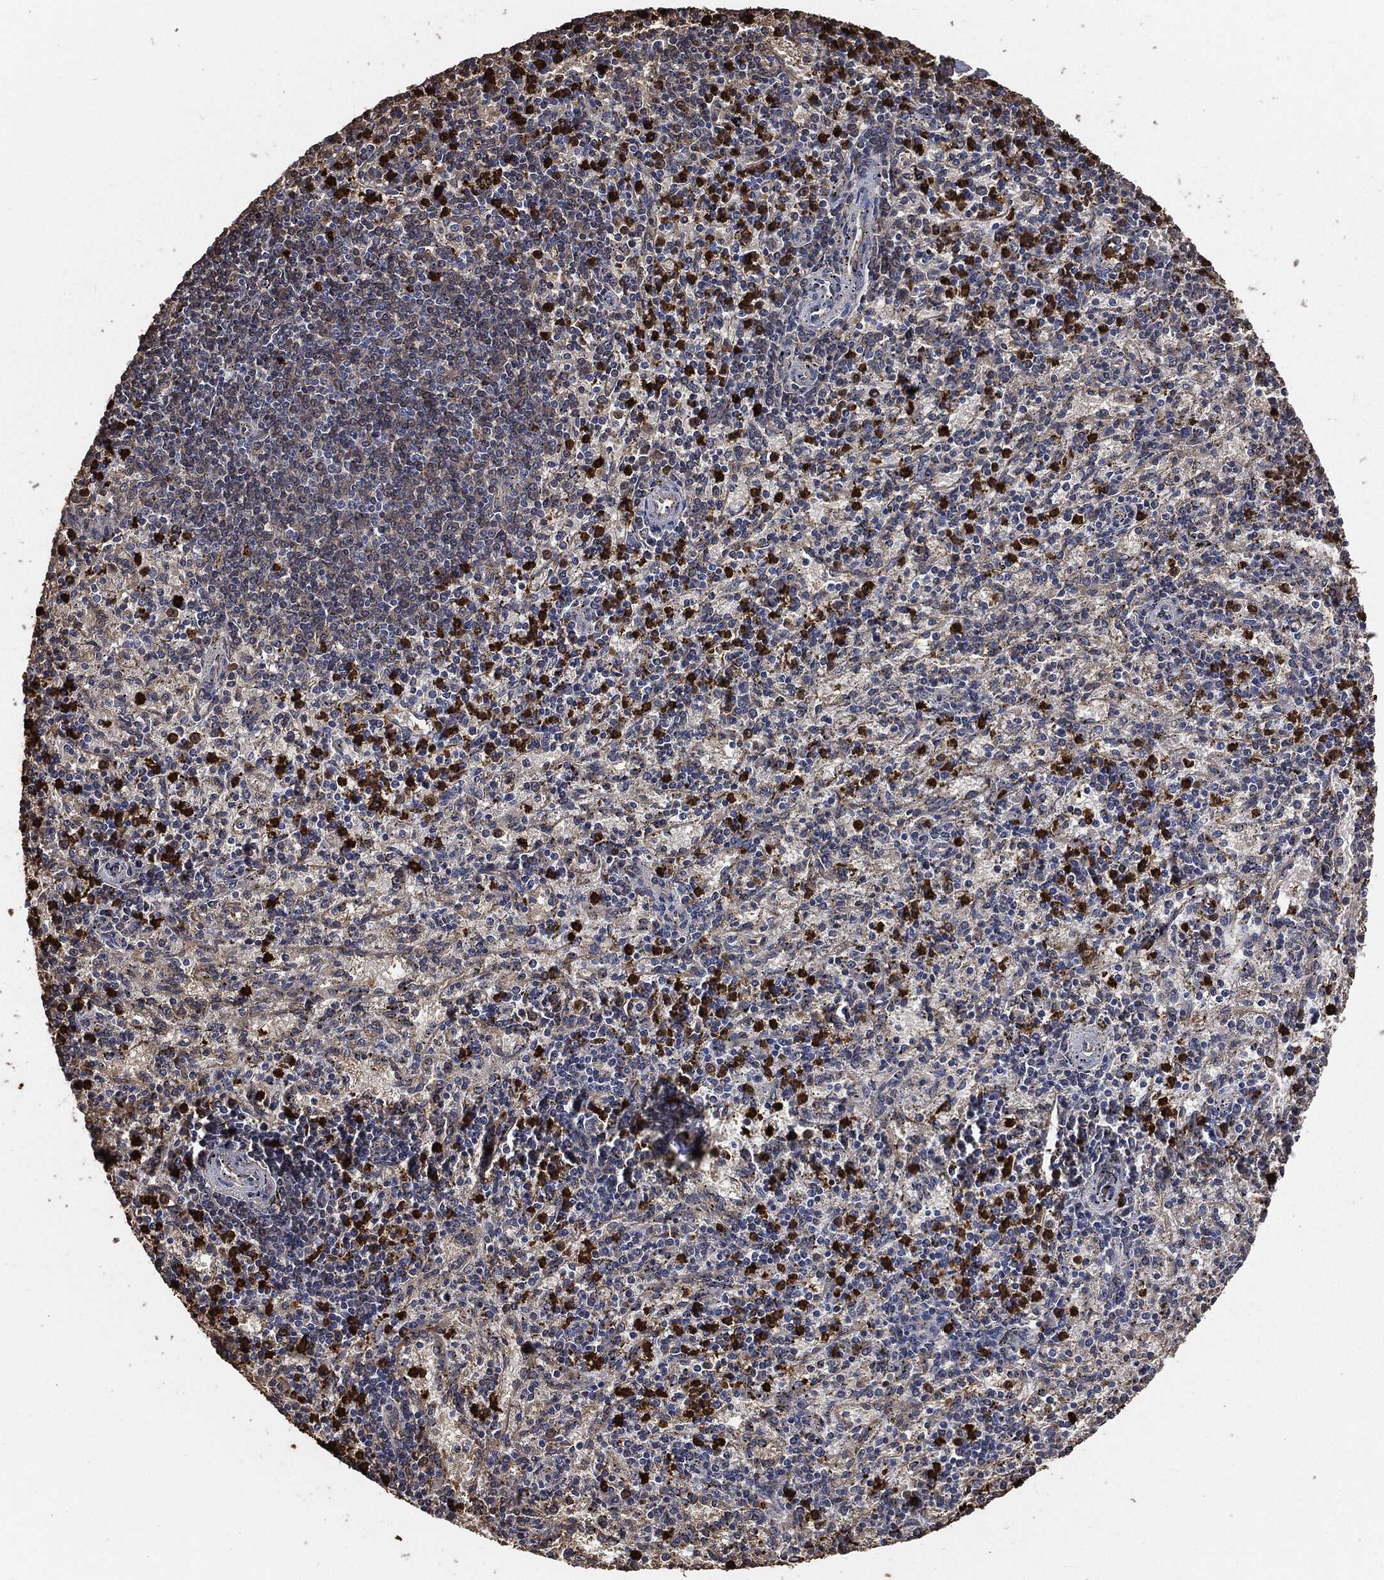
{"staining": {"intensity": "strong", "quantity": "25%-75%", "location": "cytoplasmic/membranous"}, "tissue": "spleen", "cell_type": "Cells in red pulp", "image_type": "normal", "snomed": [{"axis": "morphology", "description": "Normal tissue, NOS"}, {"axis": "topography", "description": "Spleen"}], "caption": "Normal spleen was stained to show a protein in brown. There is high levels of strong cytoplasmic/membranous expression in about 25%-75% of cells in red pulp. (Brightfield microscopy of DAB IHC at high magnification).", "gene": "S100A9", "patient": {"sex": "female", "age": 37}}